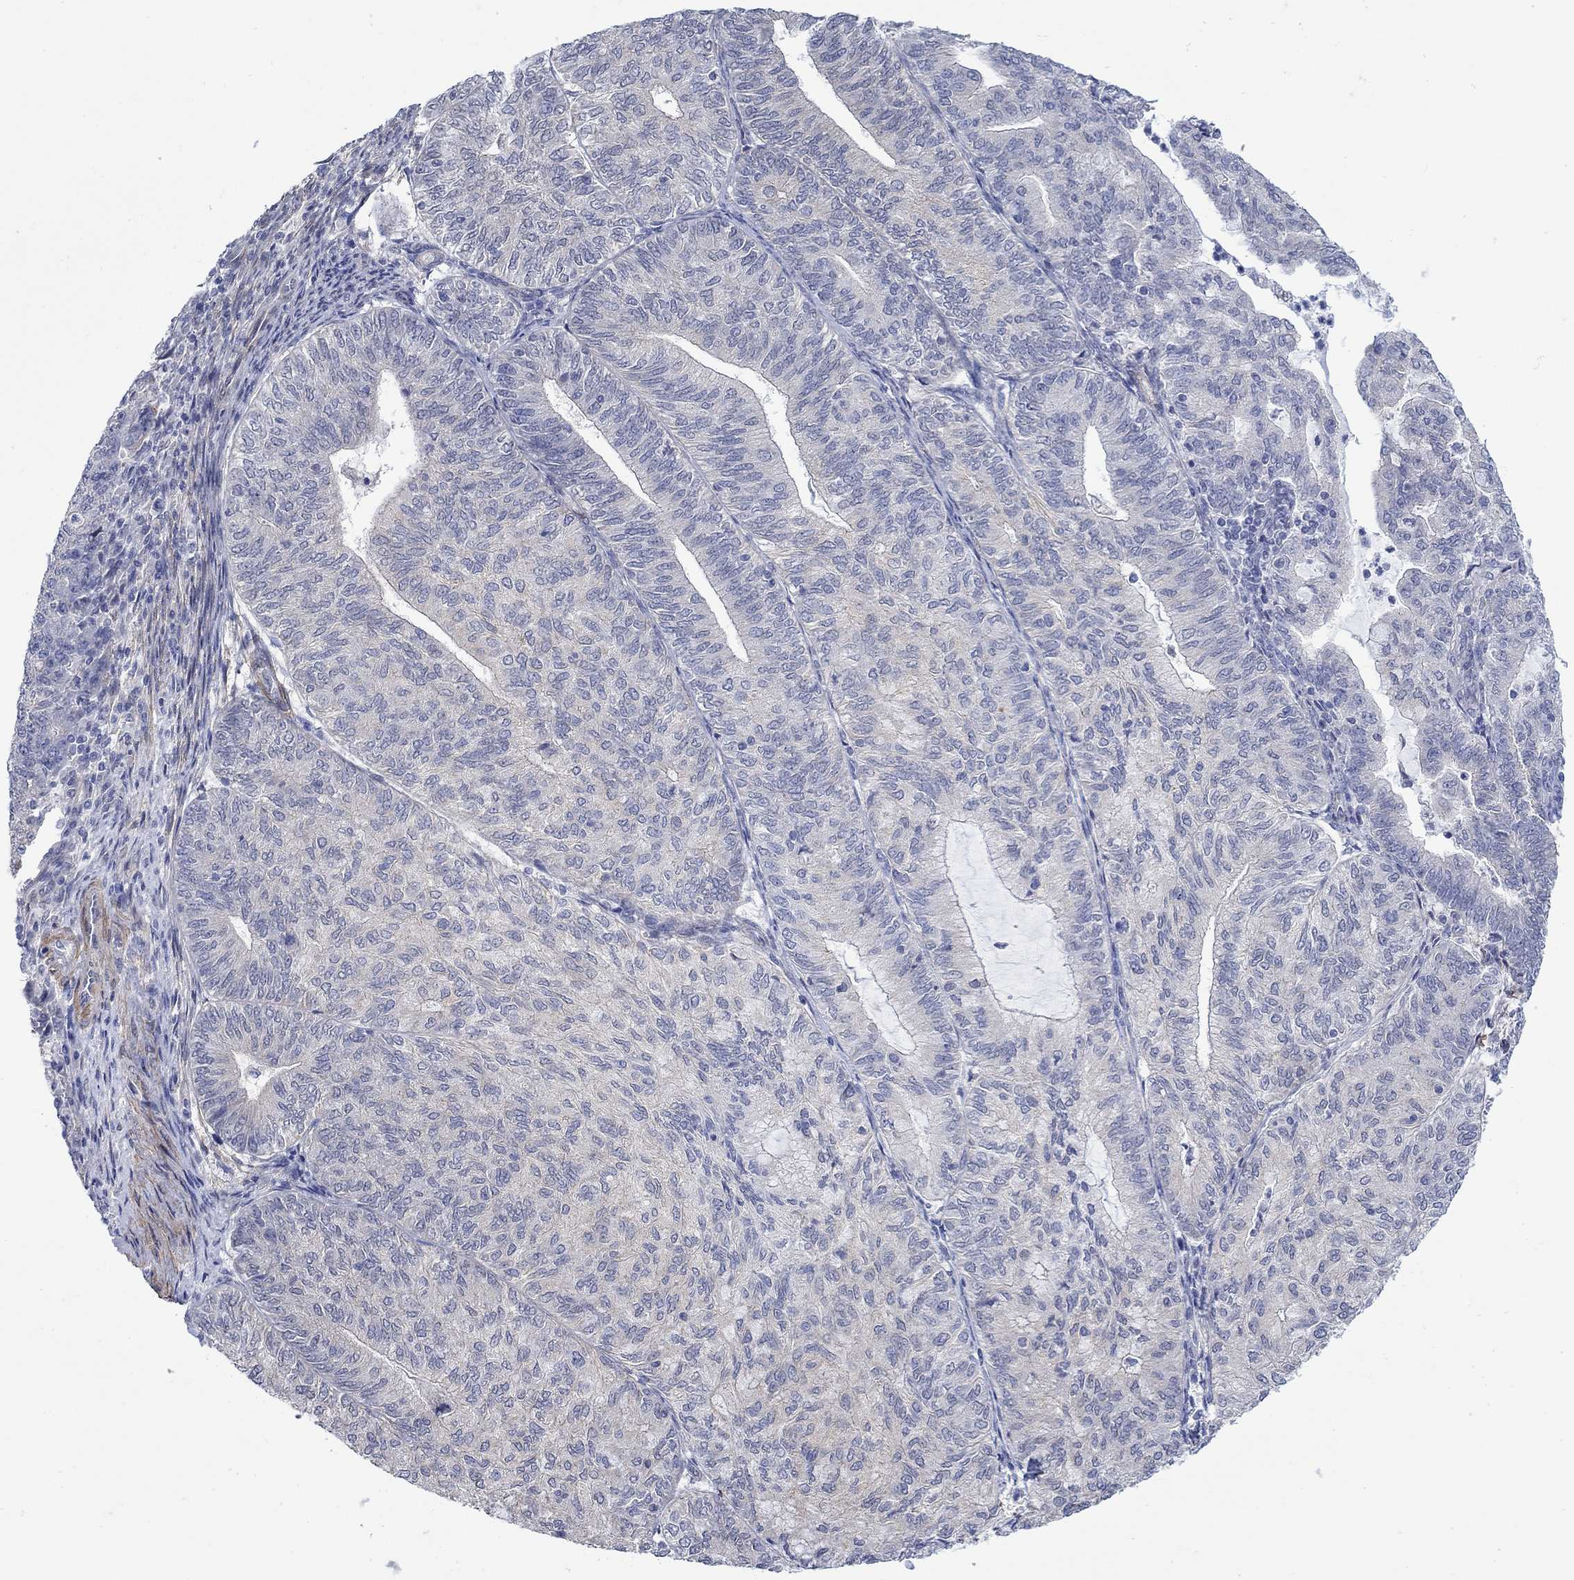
{"staining": {"intensity": "weak", "quantity": "<25%", "location": "cytoplasmic/membranous"}, "tissue": "endometrial cancer", "cell_type": "Tumor cells", "image_type": "cancer", "snomed": [{"axis": "morphology", "description": "Adenocarcinoma, NOS"}, {"axis": "topography", "description": "Endometrium"}], "caption": "Immunohistochemistry (IHC) of human endometrial adenocarcinoma exhibits no positivity in tumor cells.", "gene": "SCN7A", "patient": {"sex": "female", "age": 82}}